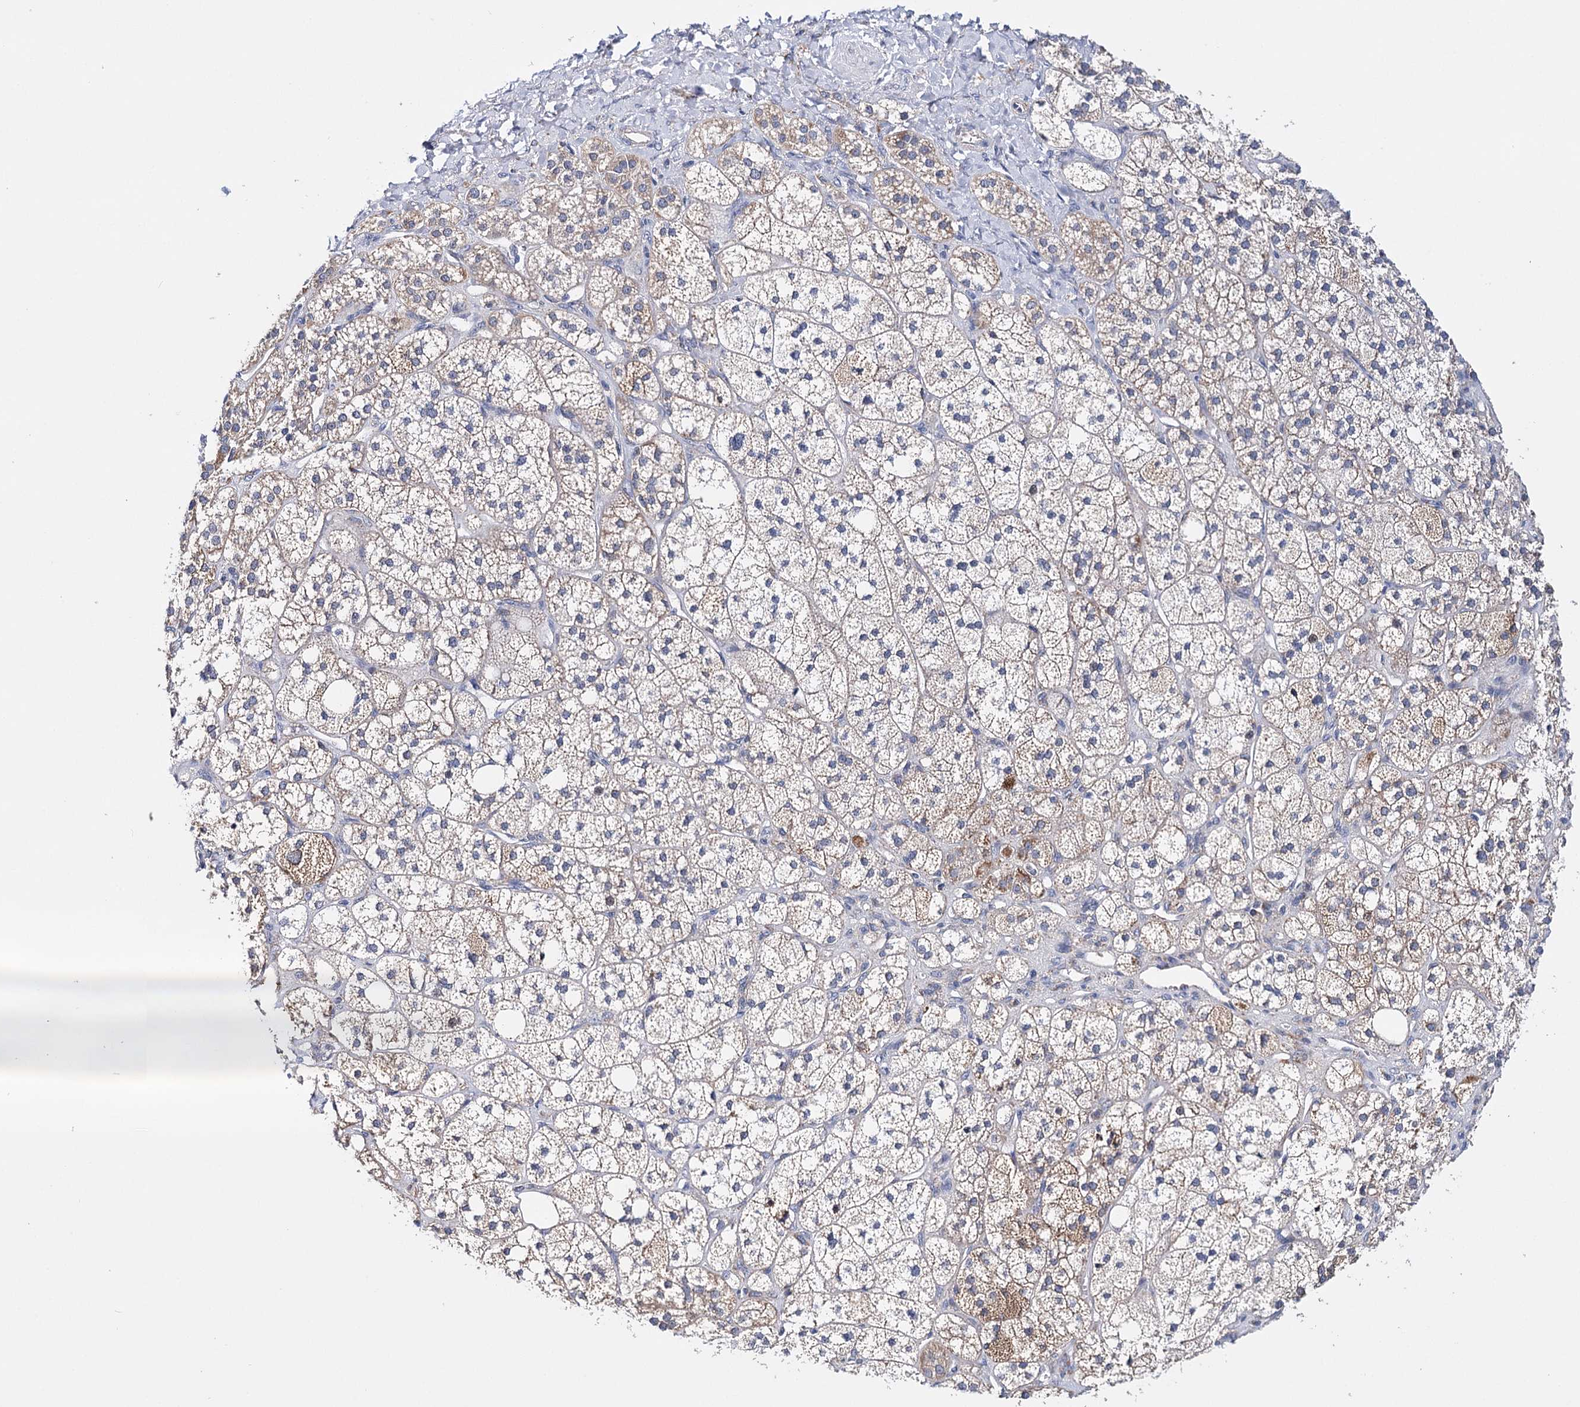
{"staining": {"intensity": "weak", "quantity": "<25%", "location": "cytoplasmic/membranous"}, "tissue": "adrenal gland", "cell_type": "Glandular cells", "image_type": "normal", "snomed": [{"axis": "morphology", "description": "Normal tissue, NOS"}, {"axis": "topography", "description": "Adrenal gland"}], "caption": "Human adrenal gland stained for a protein using immunohistochemistry (IHC) exhibits no expression in glandular cells.", "gene": "CFAP46", "patient": {"sex": "male", "age": 61}}